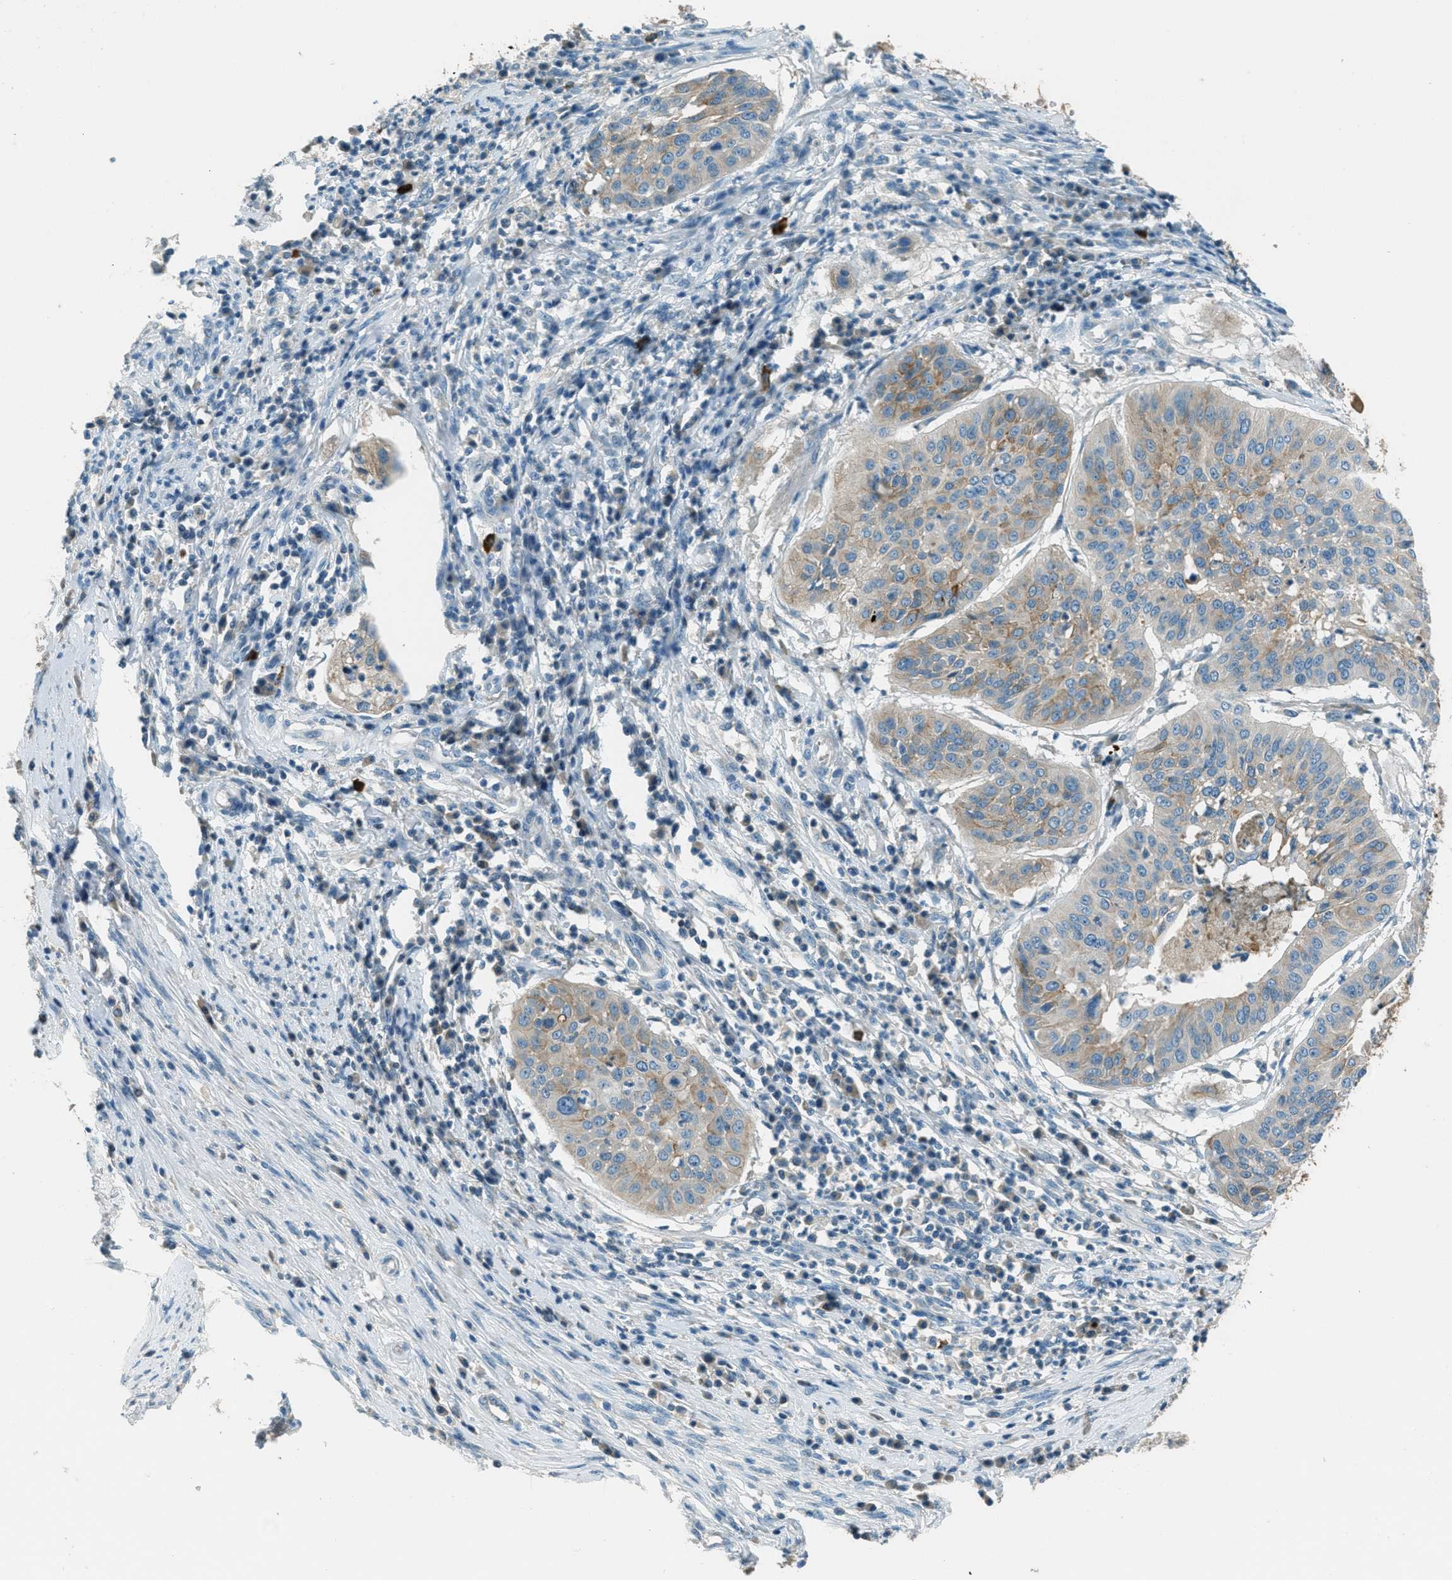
{"staining": {"intensity": "moderate", "quantity": ">75%", "location": "cytoplasmic/membranous"}, "tissue": "cervical cancer", "cell_type": "Tumor cells", "image_type": "cancer", "snomed": [{"axis": "morphology", "description": "Normal tissue, NOS"}, {"axis": "morphology", "description": "Squamous cell carcinoma, NOS"}, {"axis": "topography", "description": "Cervix"}], "caption": "Immunohistochemistry (IHC) (DAB) staining of cervical squamous cell carcinoma exhibits moderate cytoplasmic/membranous protein expression in approximately >75% of tumor cells.", "gene": "MSLN", "patient": {"sex": "female", "age": 39}}